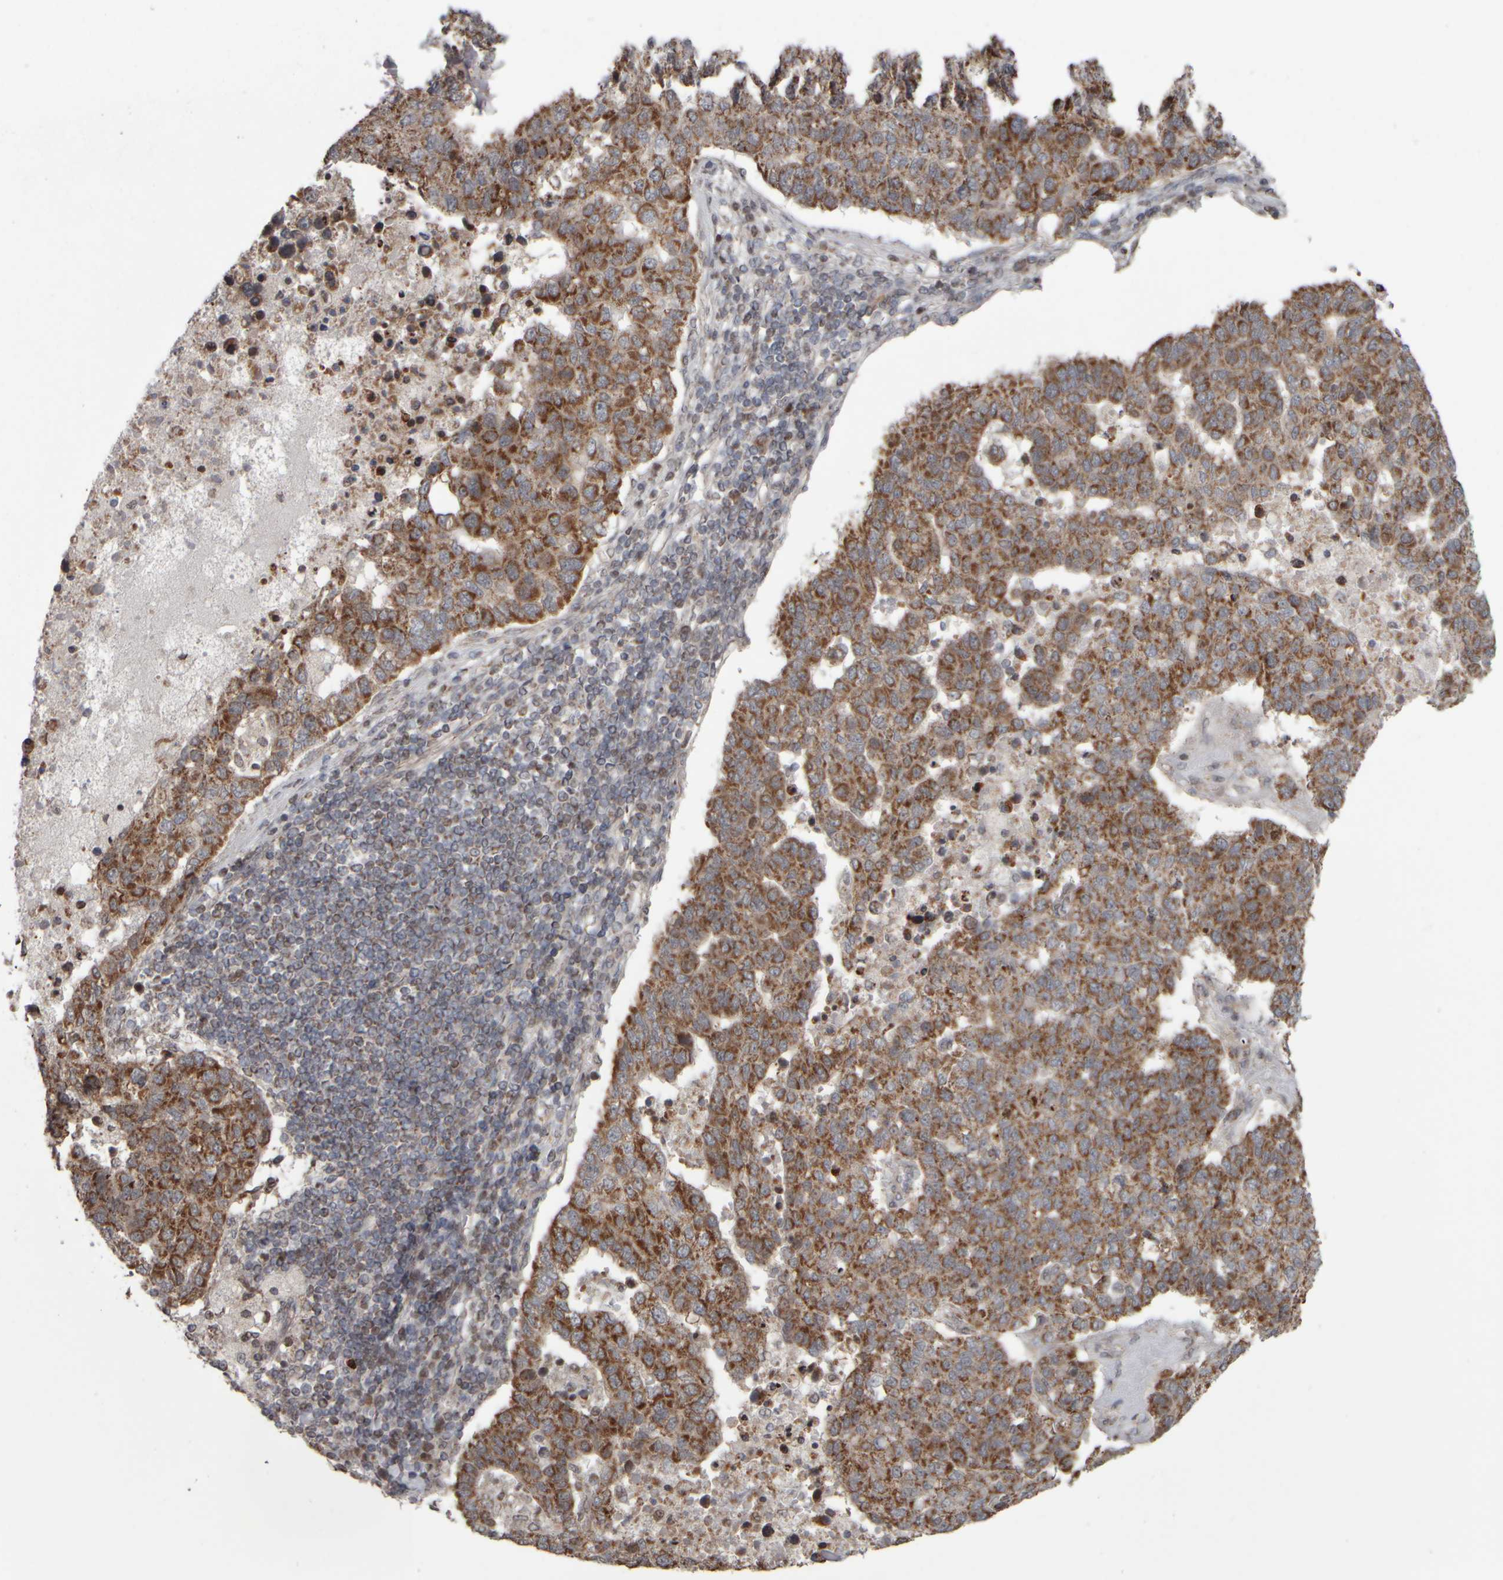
{"staining": {"intensity": "moderate", "quantity": ">75%", "location": "cytoplasmic/membranous"}, "tissue": "pancreatic cancer", "cell_type": "Tumor cells", "image_type": "cancer", "snomed": [{"axis": "morphology", "description": "Adenocarcinoma, NOS"}, {"axis": "topography", "description": "Pancreas"}], "caption": "IHC (DAB (3,3'-diaminobenzidine)) staining of human adenocarcinoma (pancreatic) shows moderate cytoplasmic/membranous protein staining in approximately >75% of tumor cells.", "gene": "CWC27", "patient": {"sex": "female", "age": 61}}